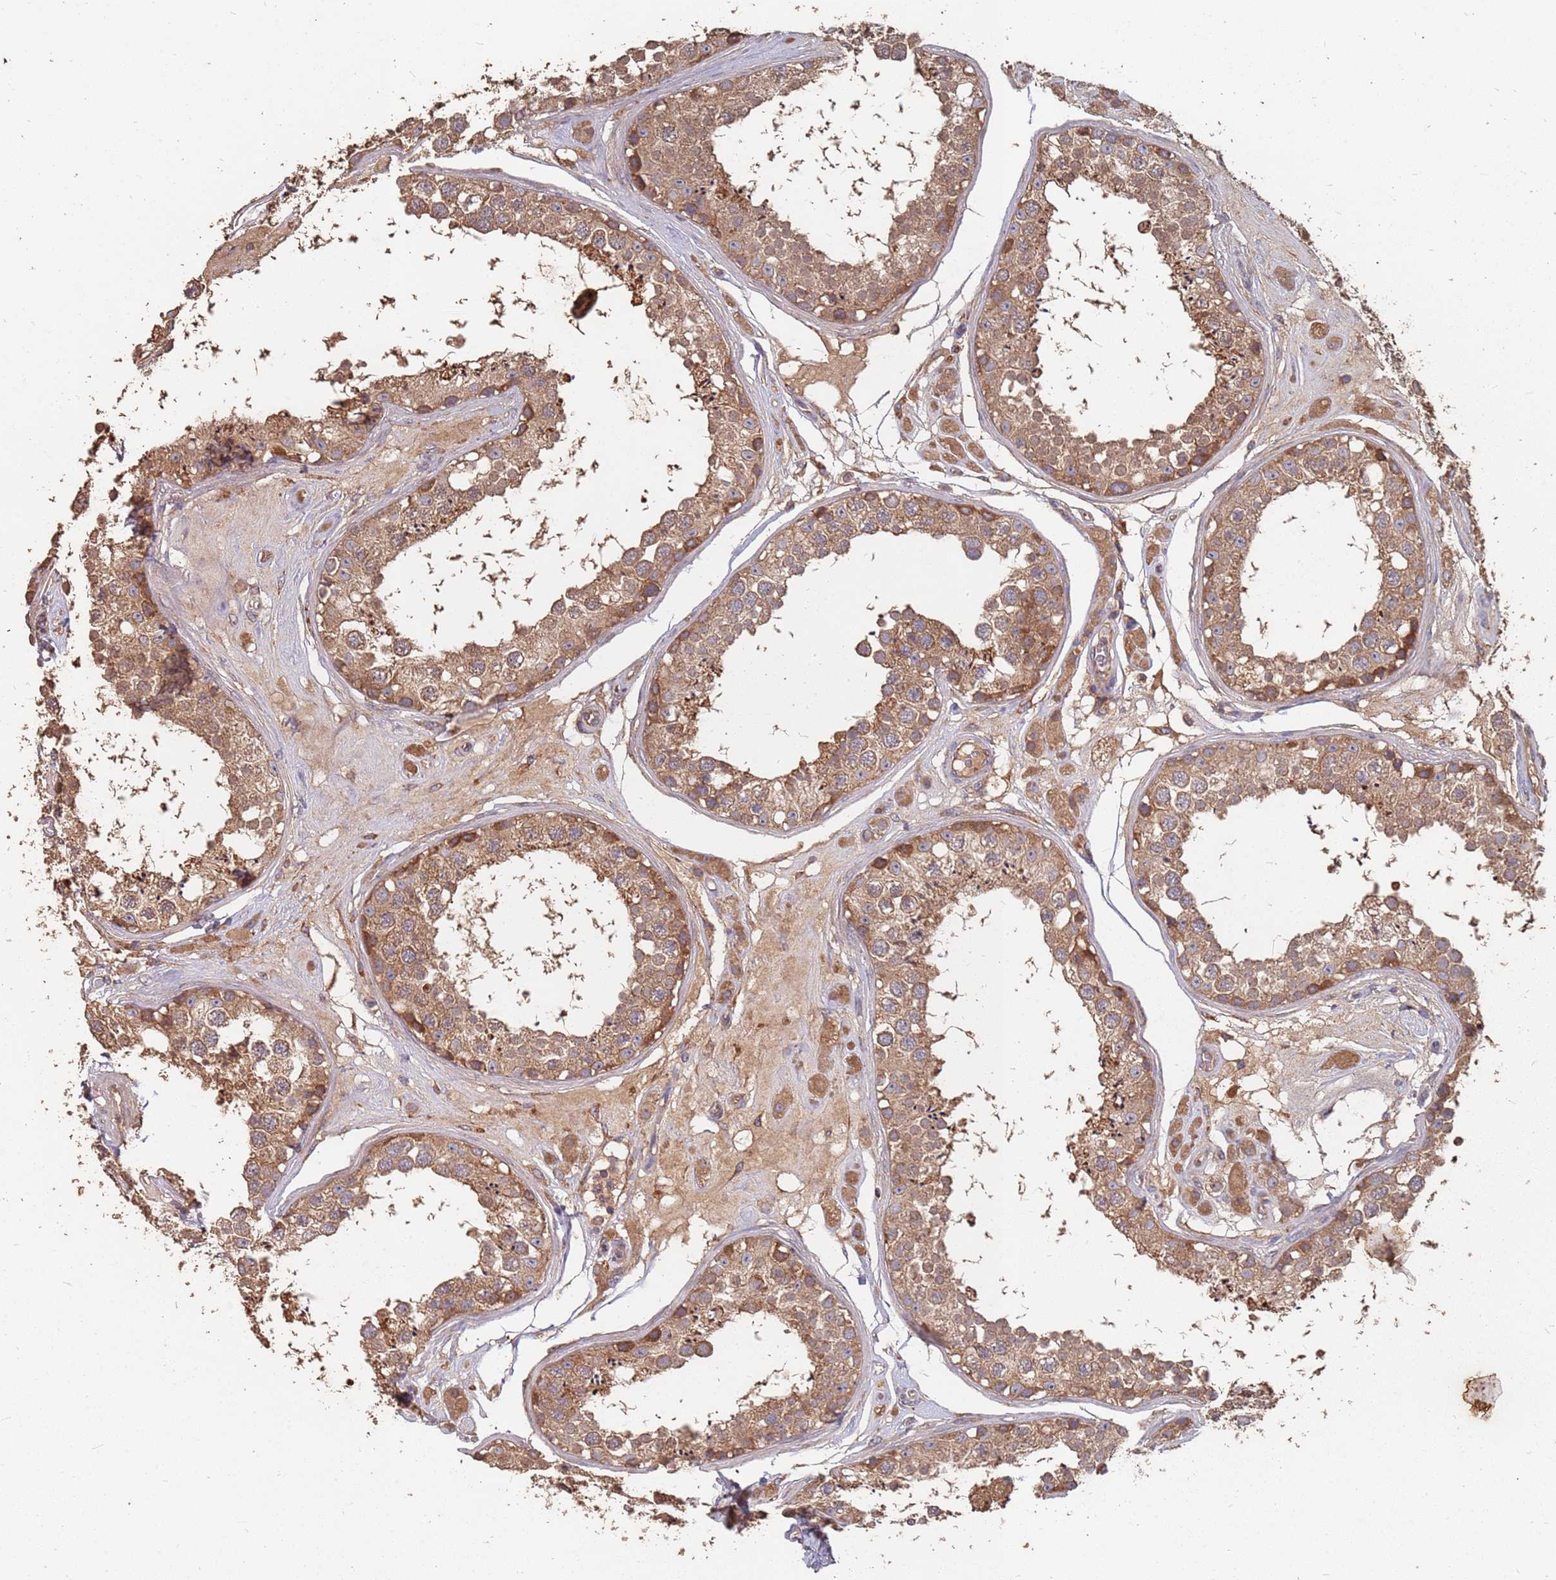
{"staining": {"intensity": "moderate", "quantity": ">75%", "location": "cytoplasmic/membranous"}, "tissue": "testis", "cell_type": "Cells in seminiferous ducts", "image_type": "normal", "snomed": [{"axis": "morphology", "description": "Normal tissue, NOS"}, {"axis": "topography", "description": "Testis"}], "caption": "The photomicrograph demonstrates a brown stain indicating the presence of a protein in the cytoplasmic/membranous of cells in seminiferous ducts in testis.", "gene": "ATG5", "patient": {"sex": "male", "age": 25}}